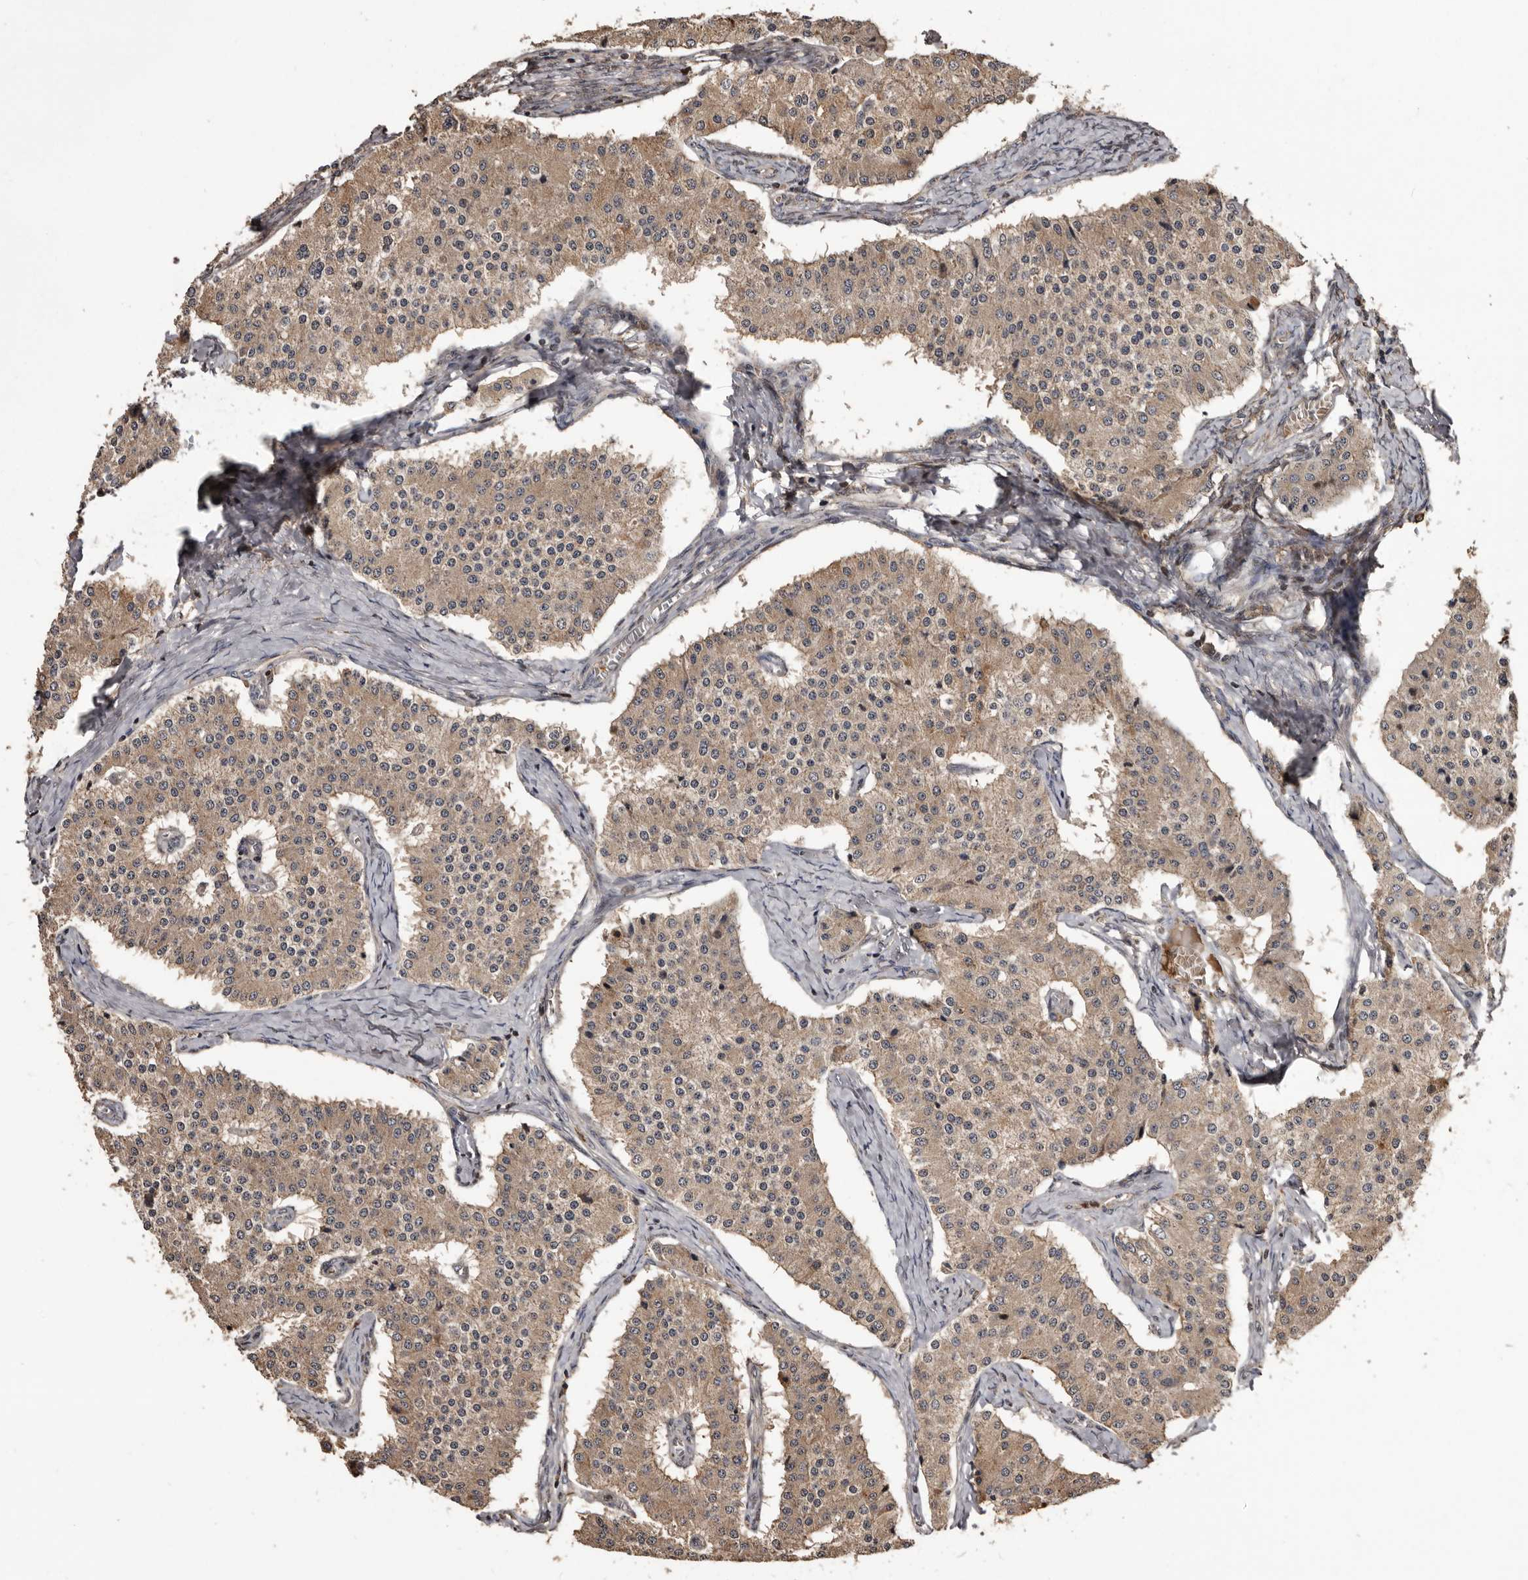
{"staining": {"intensity": "moderate", "quantity": ">75%", "location": "cytoplasmic/membranous"}, "tissue": "carcinoid", "cell_type": "Tumor cells", "image_type": "cancer", "snomed": [{"axis": "morphology", "description": "Carcinoid, malignant, NOS"}, {"axis": "topography", "description": "Colon"}], "caption": "Human malignant carcinoid stained with a protein marker shows moderate staining in tumor cells.", "gene": "SERTAD4", "patient": {"sex": "female", "age": 52}}